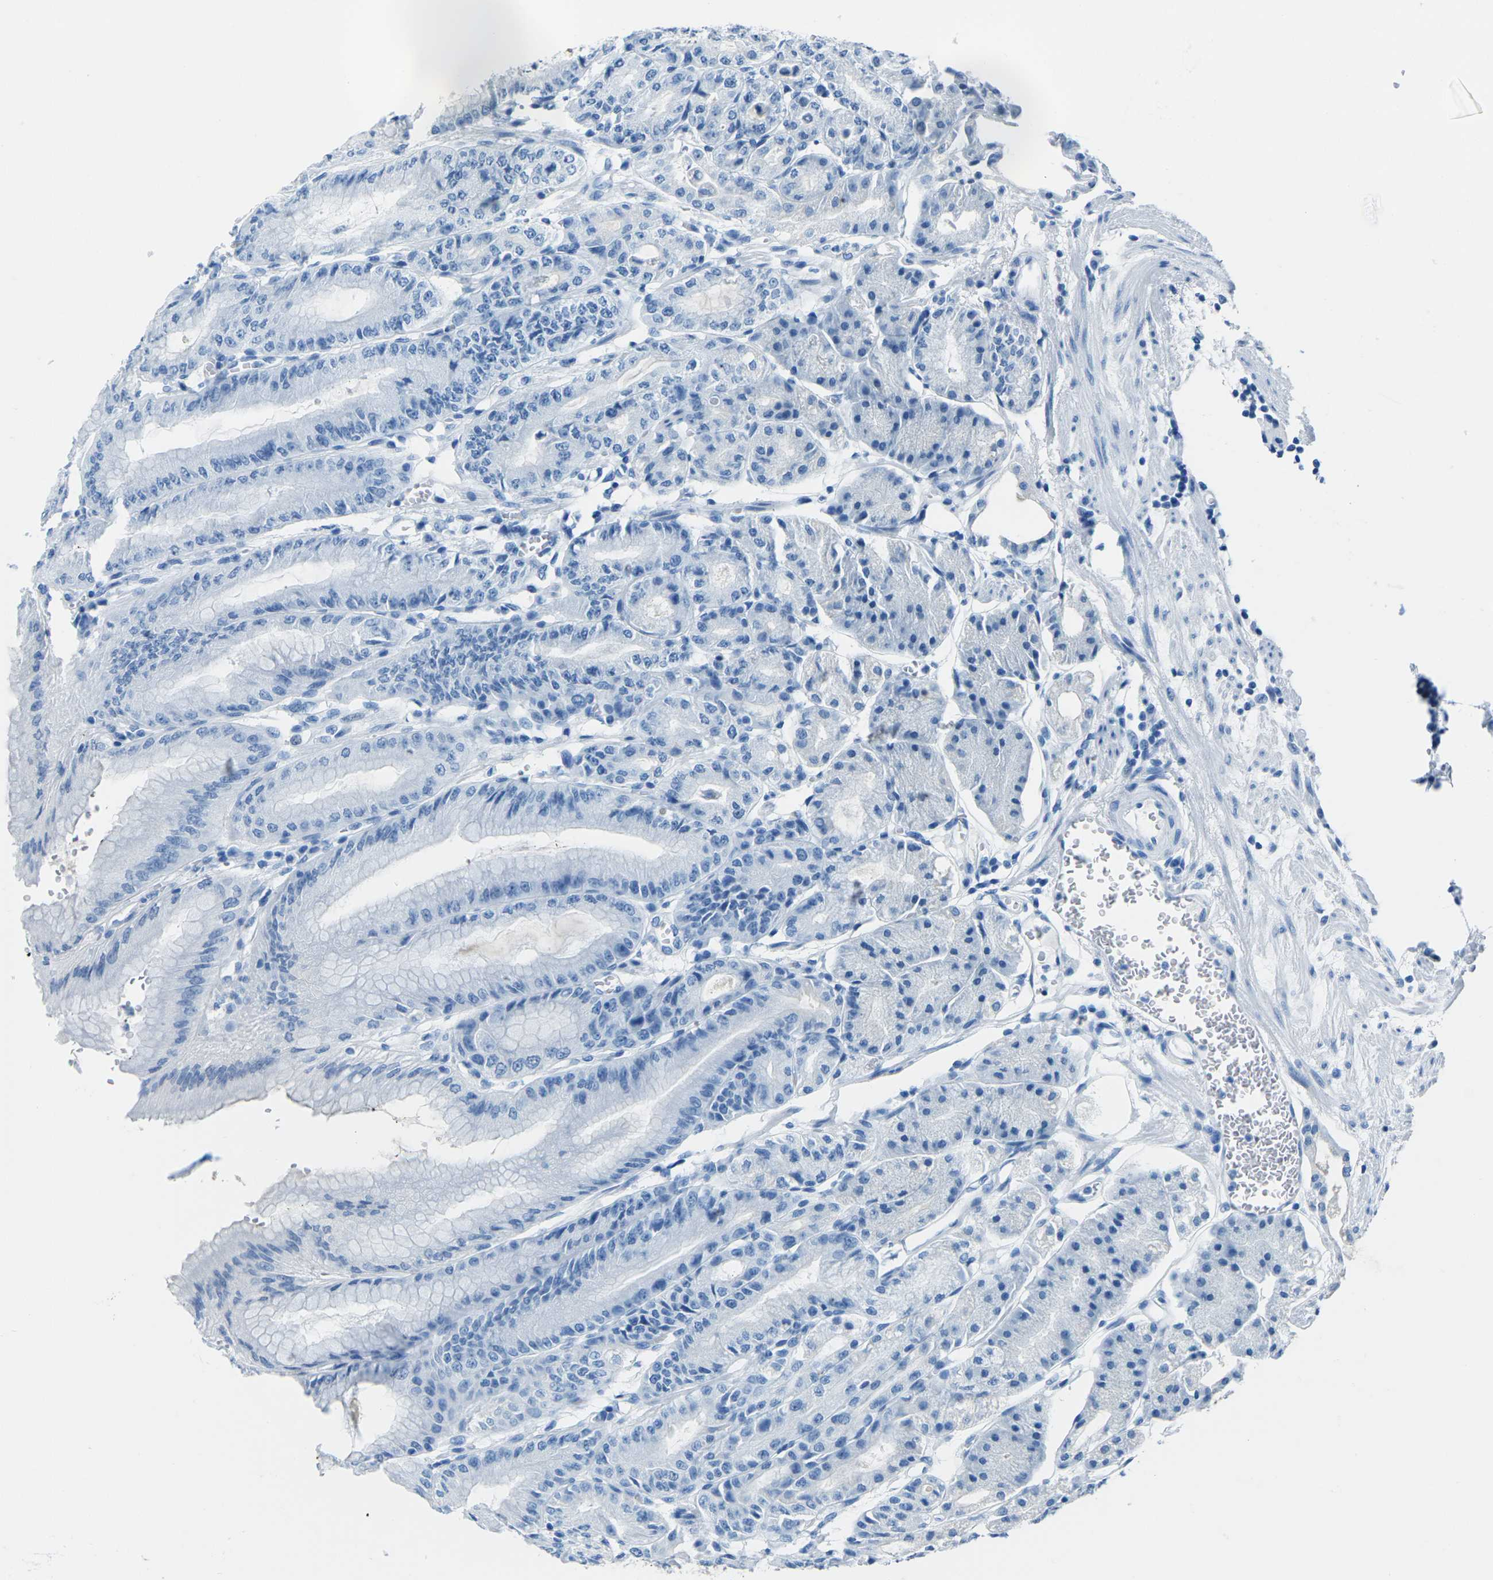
{"staining": {"intensity": "negative", "quantity": "none", "location": "none"}, "tissue": "stomach", "cell_type": "Glandular cells", "image_type": "normal", "snomed": [{"axis": "morphology", "description": "Normal tissue, NOS"}, {"axis": "topography", "description": "Stomach, lower"}], "caption": "An IHC photomicrograph of normal stomach is shown. There is no staining in glandular cells of stomach.", "gene": "MYH8", "patient": {"sex": "male", "age": 71}}